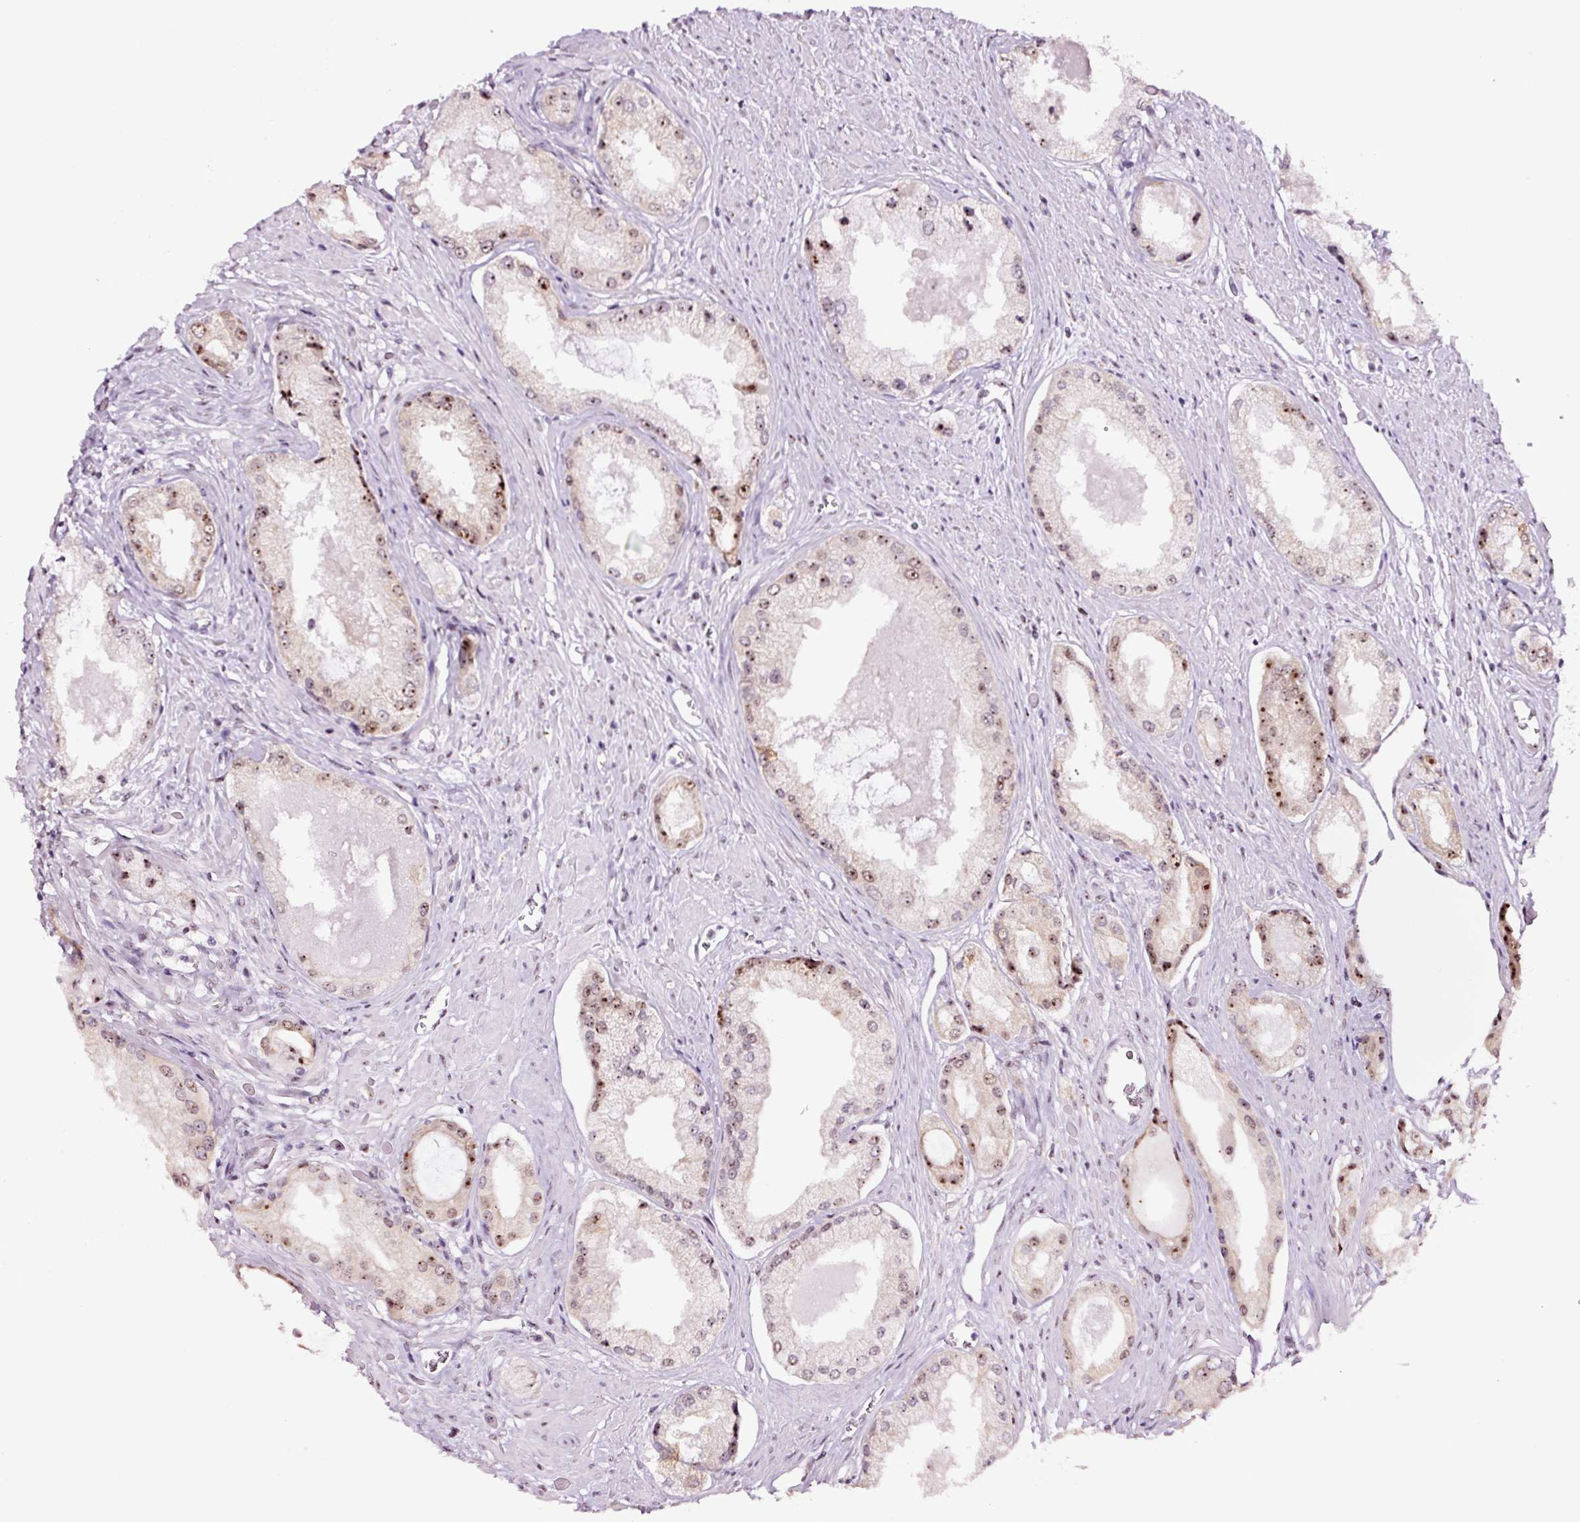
{"staining": {"intensity": "moderate", "quantity": "25%-75%", "location": "nuclear"}, "tissue": "prostate cancer", "cell_type": "Tumor cells", "image_type": "cancer", "snomed": [{"axis": "morphology", "description": "Adenocarcinoma, Low grade"}, {"axis": "topography", "description": "Prostate"}], "caption": "This is an image of immunohistochemistry staining of prostate cancer, which shows moderate expression in the nuclear of tumor cells.", "gene": "GNL3", "patient": {"sex": "male", "age": 68}}